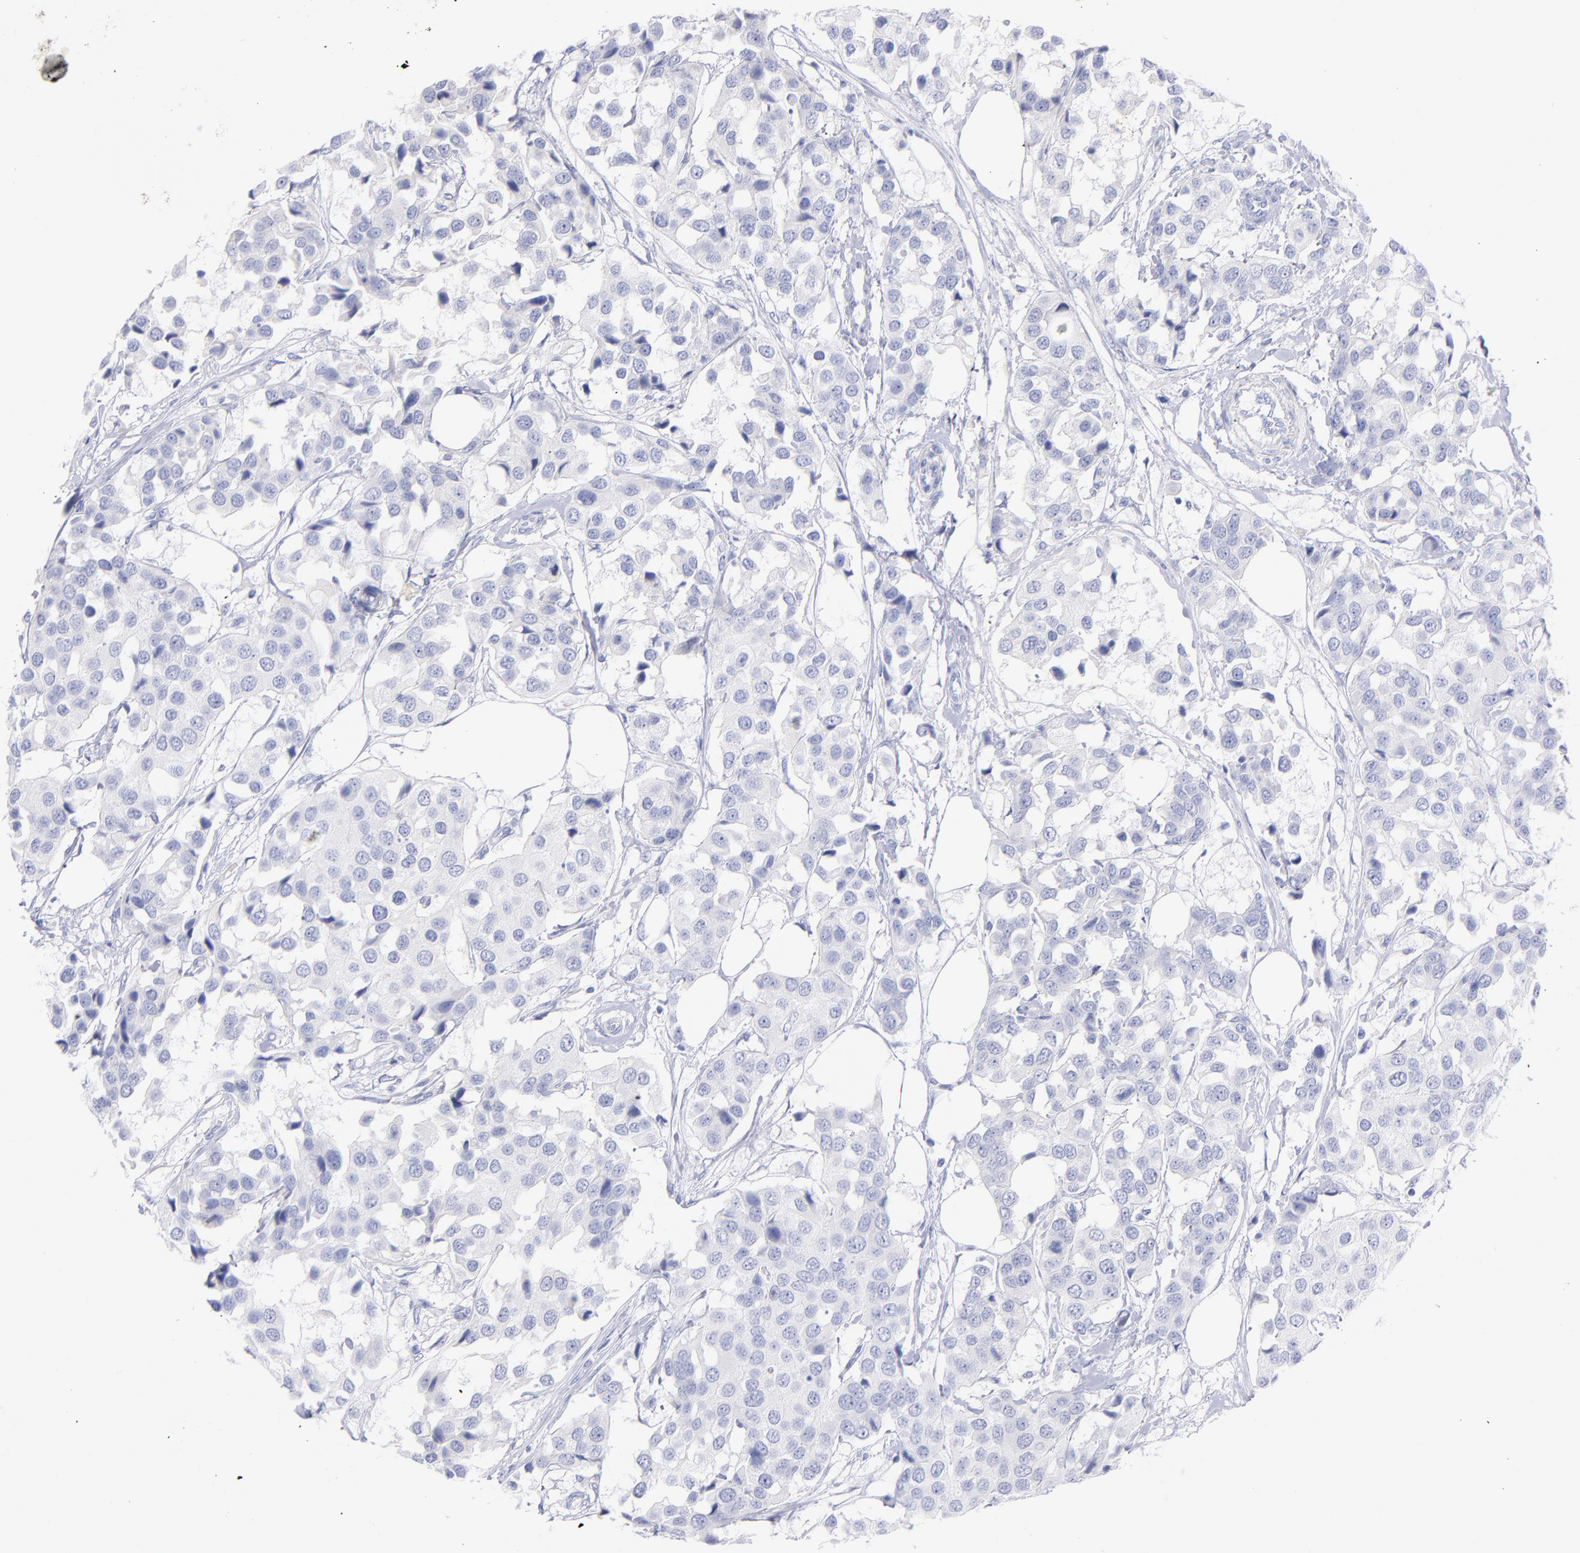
{"staining": {"intensity": "negative", "quantity": "none", "location": "none"}, "tissue": "breast cancer", "cell_type": "Tumor cells", "image_type": "cancer", "snomed": [{"axis": "morphology", "description": "Duct carcinoma"}, {"axis": "topography", "description": "Breast"}], "caption": "Immunohistochemical staining of human breast intraductal carcinoma exhibits no significant expression in tumor cells.", "gene": "SCGN", "patient": {"sex": "female", "age": 80}}